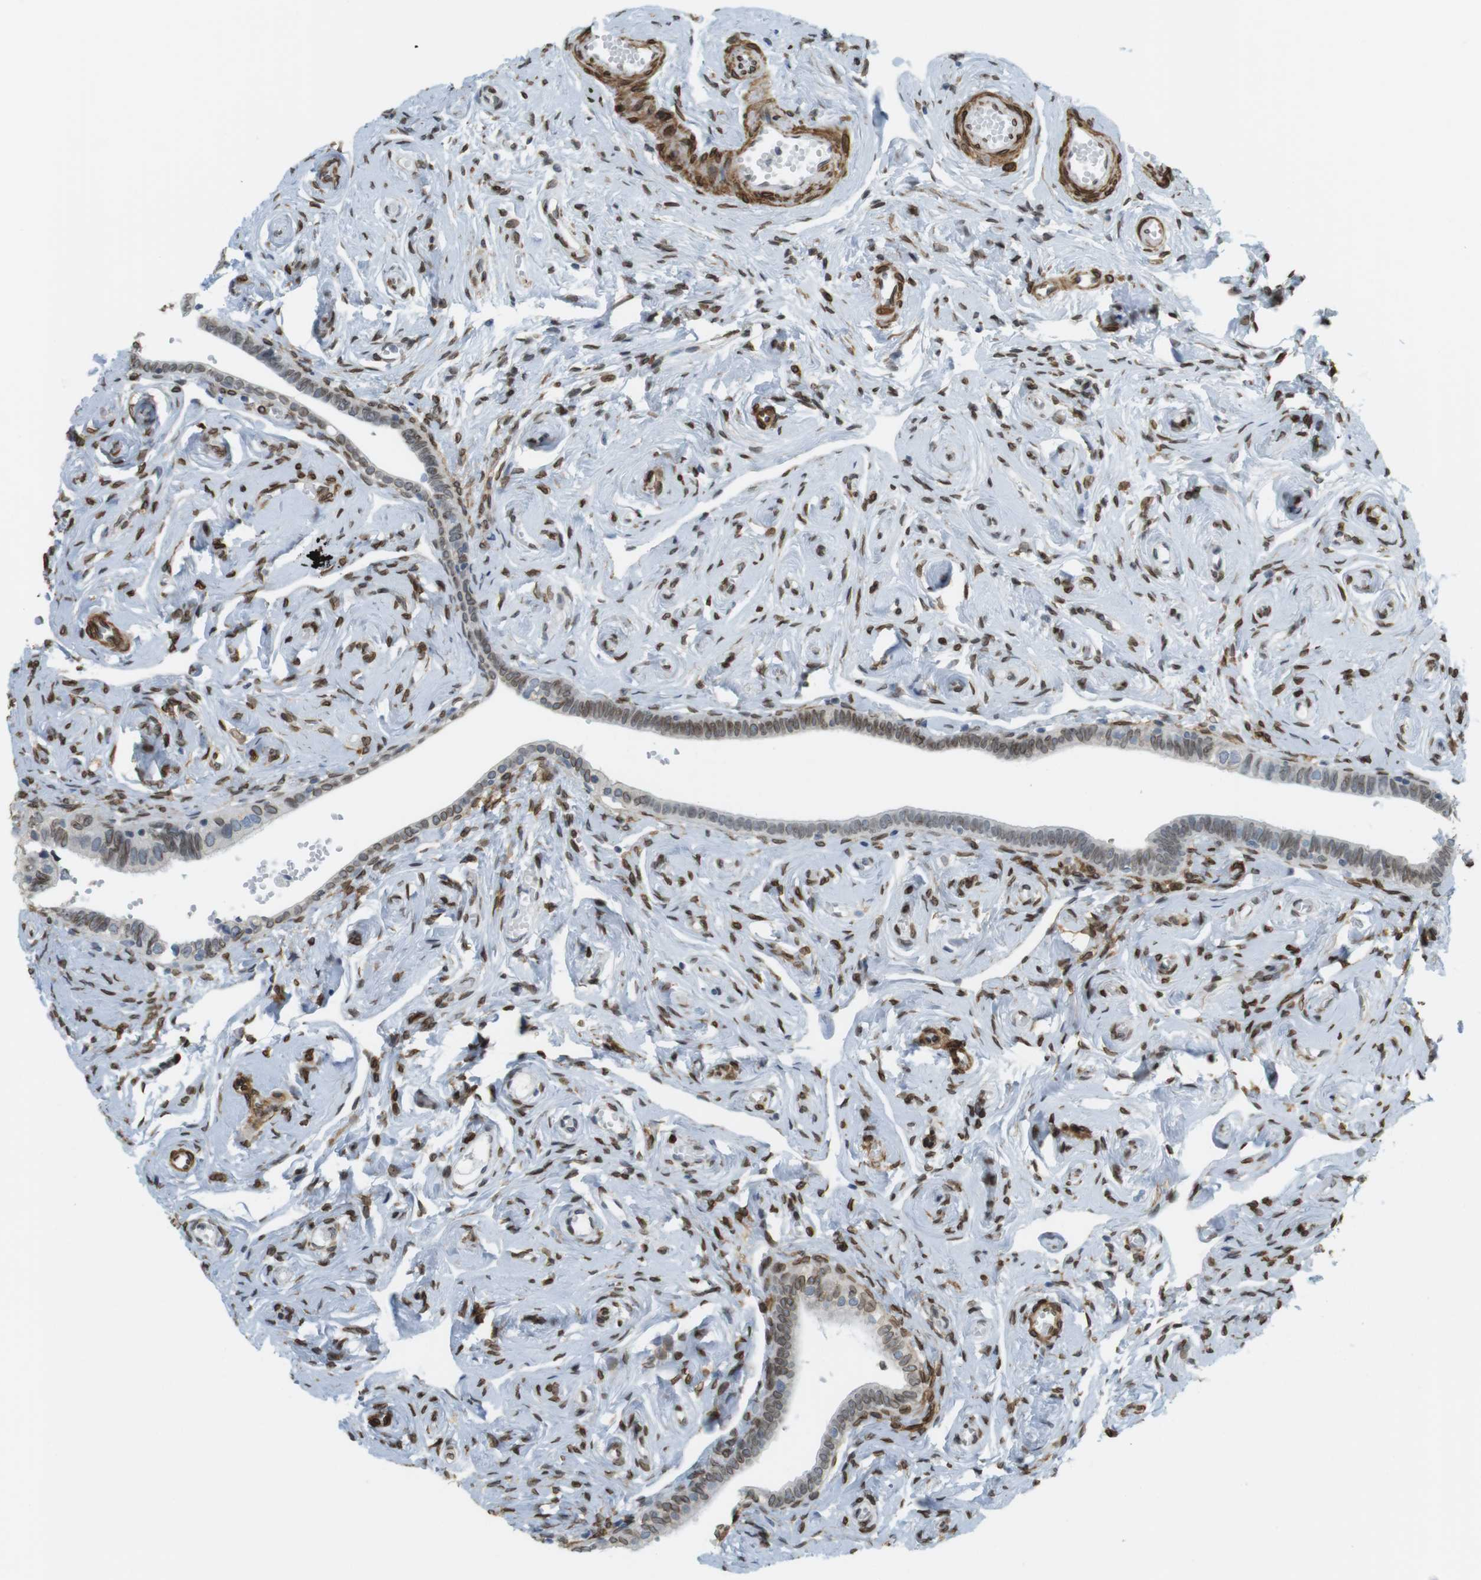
{"staining": {"intensity": "weak", "quantity": "25%-75%", "location": "nuclear"}, "tissue": "fallopian tube", "cell_type": "Glandular cells", "image_type": "normal", "snomed": [{"axis": "morphology", "description": "Normal tissue, NOS"}, {"axis": "topography", "description": "Fallopian tube"}], "caption": "Protein expression analysis of unremarkable fallopian tube exhibits weak nuclear staining in about 25%-75% of glandular cells.", "gene": "ARL6IP6", "patient": {"sex": "female", "age": 71}}